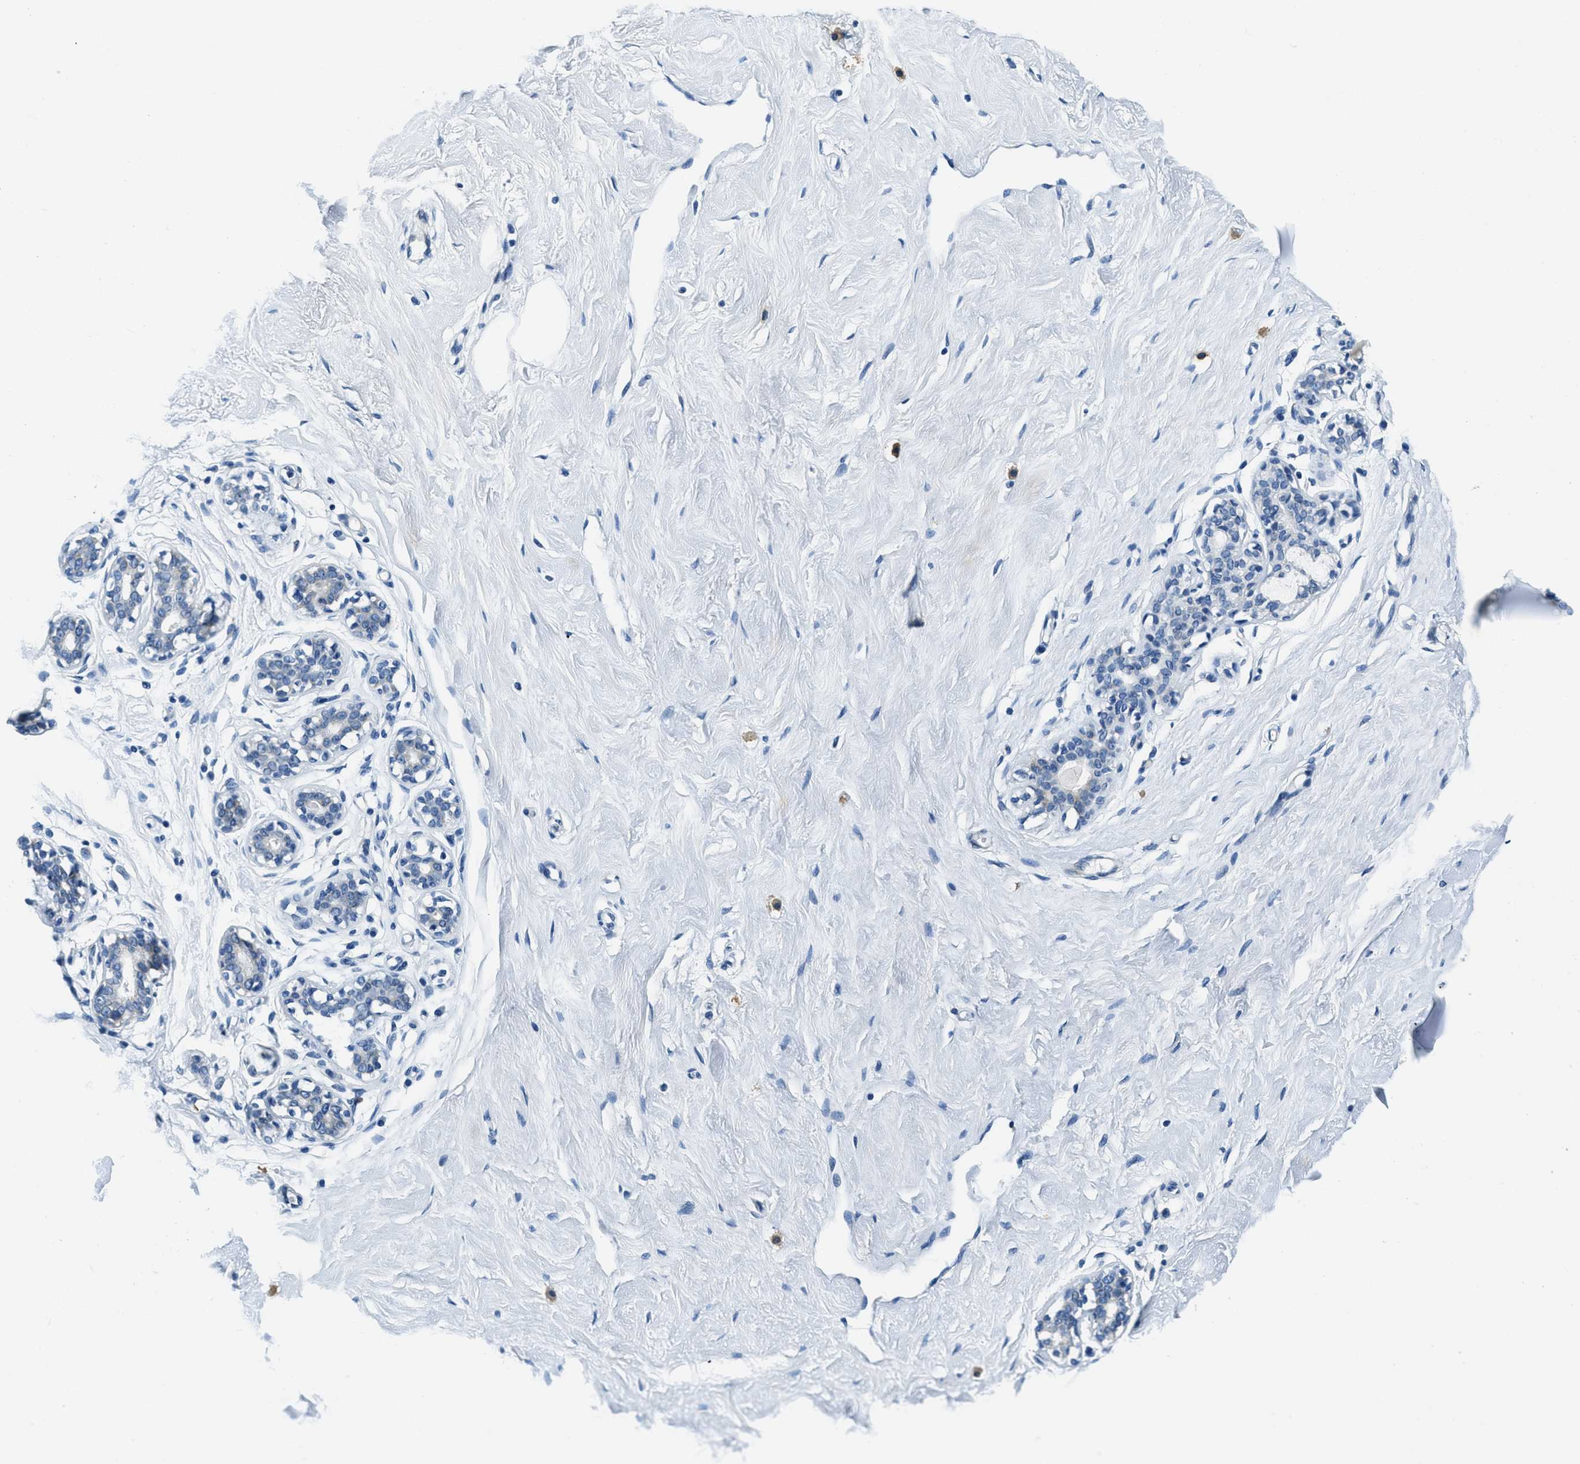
{"staining": {"intensity": "negative", "quantity": "none", "location": "none"}, "tissue": "breast", "cell_type": "Adipocytes", "image_type": "normal", "snomed": [{"axis": "morphology", "description": "Normal tissue, NOS"}, {"axis": "topography", "description": "Breast"}], "caption": "Immunohistochemistry photomicrograph of benign breast: breast stained with DAB shows no significant protein expression in adipocytes.", "gene": "UBAC2", "patient": {"sex": "female", "age": 23}}